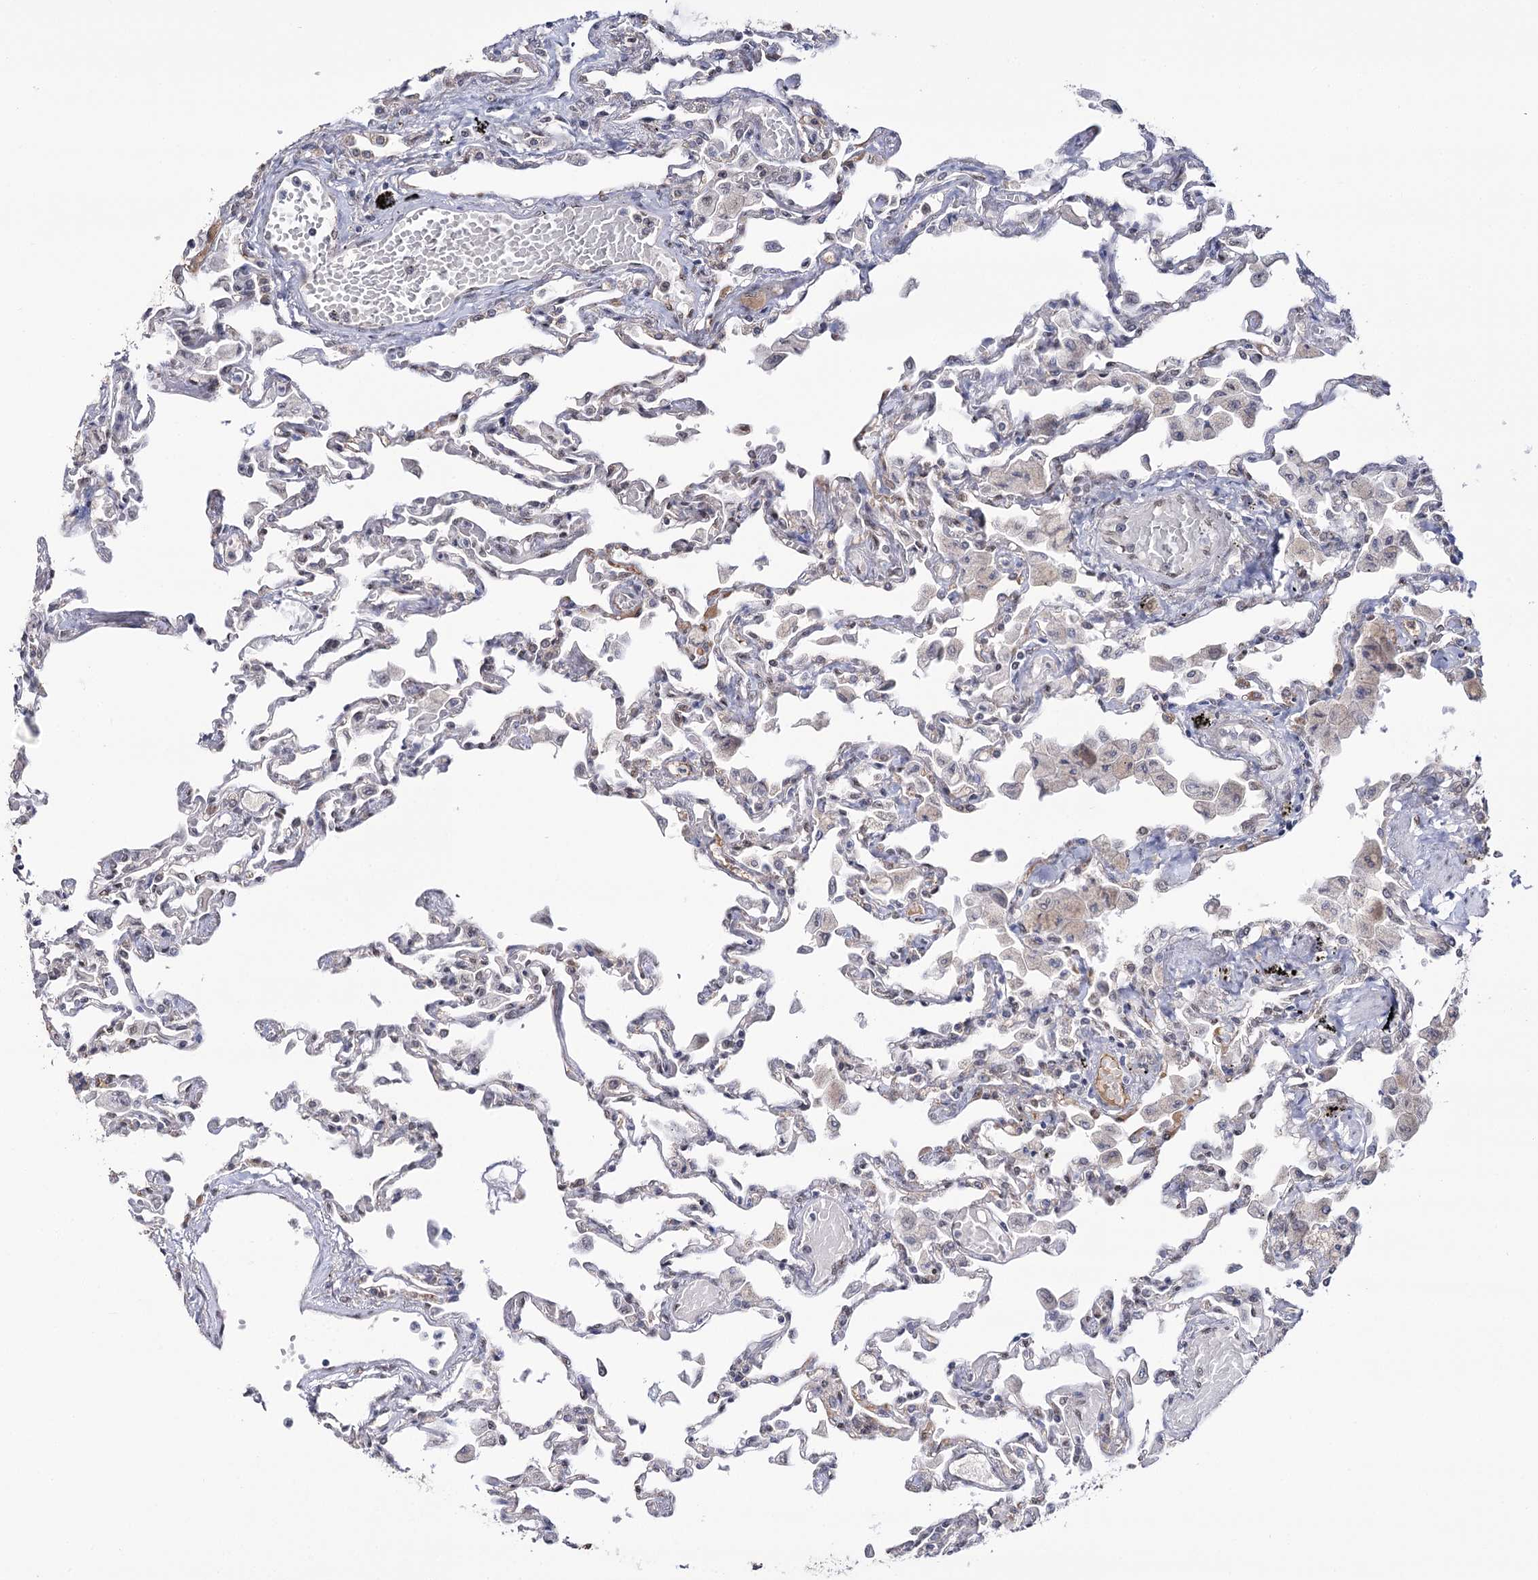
{"staining": {"intensity": "weak", "quantity": "<25%", "location": "nuclear"}, "tissue": "lung", "cell_type": "Alveolar cells", "image_type": "normal", "snomed": [{"axis": "morphology", "description": "Normal tissue, NOS"}, {"axis": "topography", "description": "Bronchus"}, {"axis": "topography", "description": "Lung"}], "caption": "Immunohistochemistry of benign lung demonstrates no positivity in alveolar cells.", "gene": "VGLL4", "patient": {"sex": "female", "age": 49}}